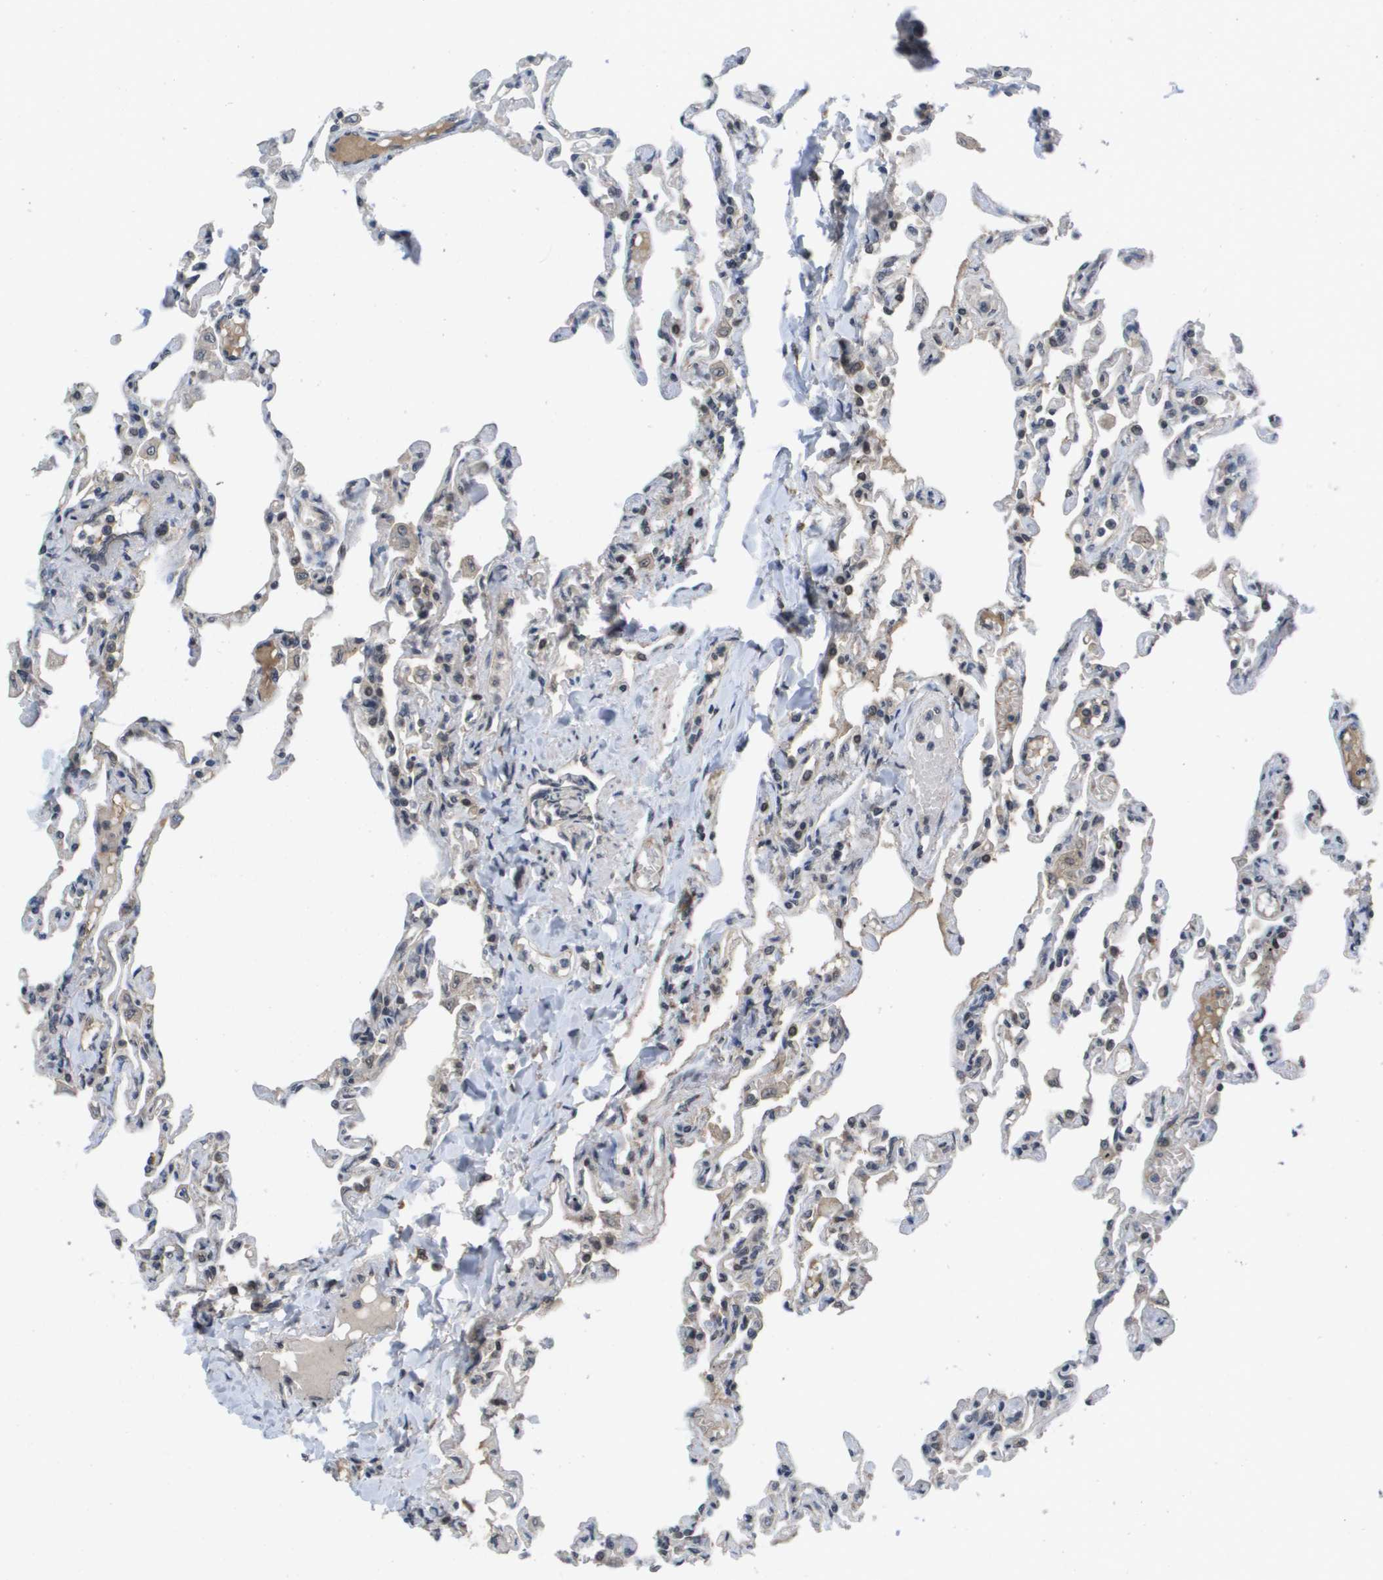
{"staining": {"intensity": "moderate", "quantity": "25%-75%", "location": "cytoplasmic/membranous,nuclear"}, "tissue": "lung", "cell_type": "Alveolar cells", "image_type": "normal", "snomed": [{"axis": "morphology", "description": "Normal tissue, NOS"}, {"axis": "topography", "description": "Lung"}], "caption": "A histopathology image of human lung stained for a protein reveals moderate cytoplasmic/membranous,nuclear brown staining in alveolar cells. (Brightfield microscopy of DAB IHC at high magnification).", "gene": "AMBRA1", "patient": {"sex": "male", "age": 21}}